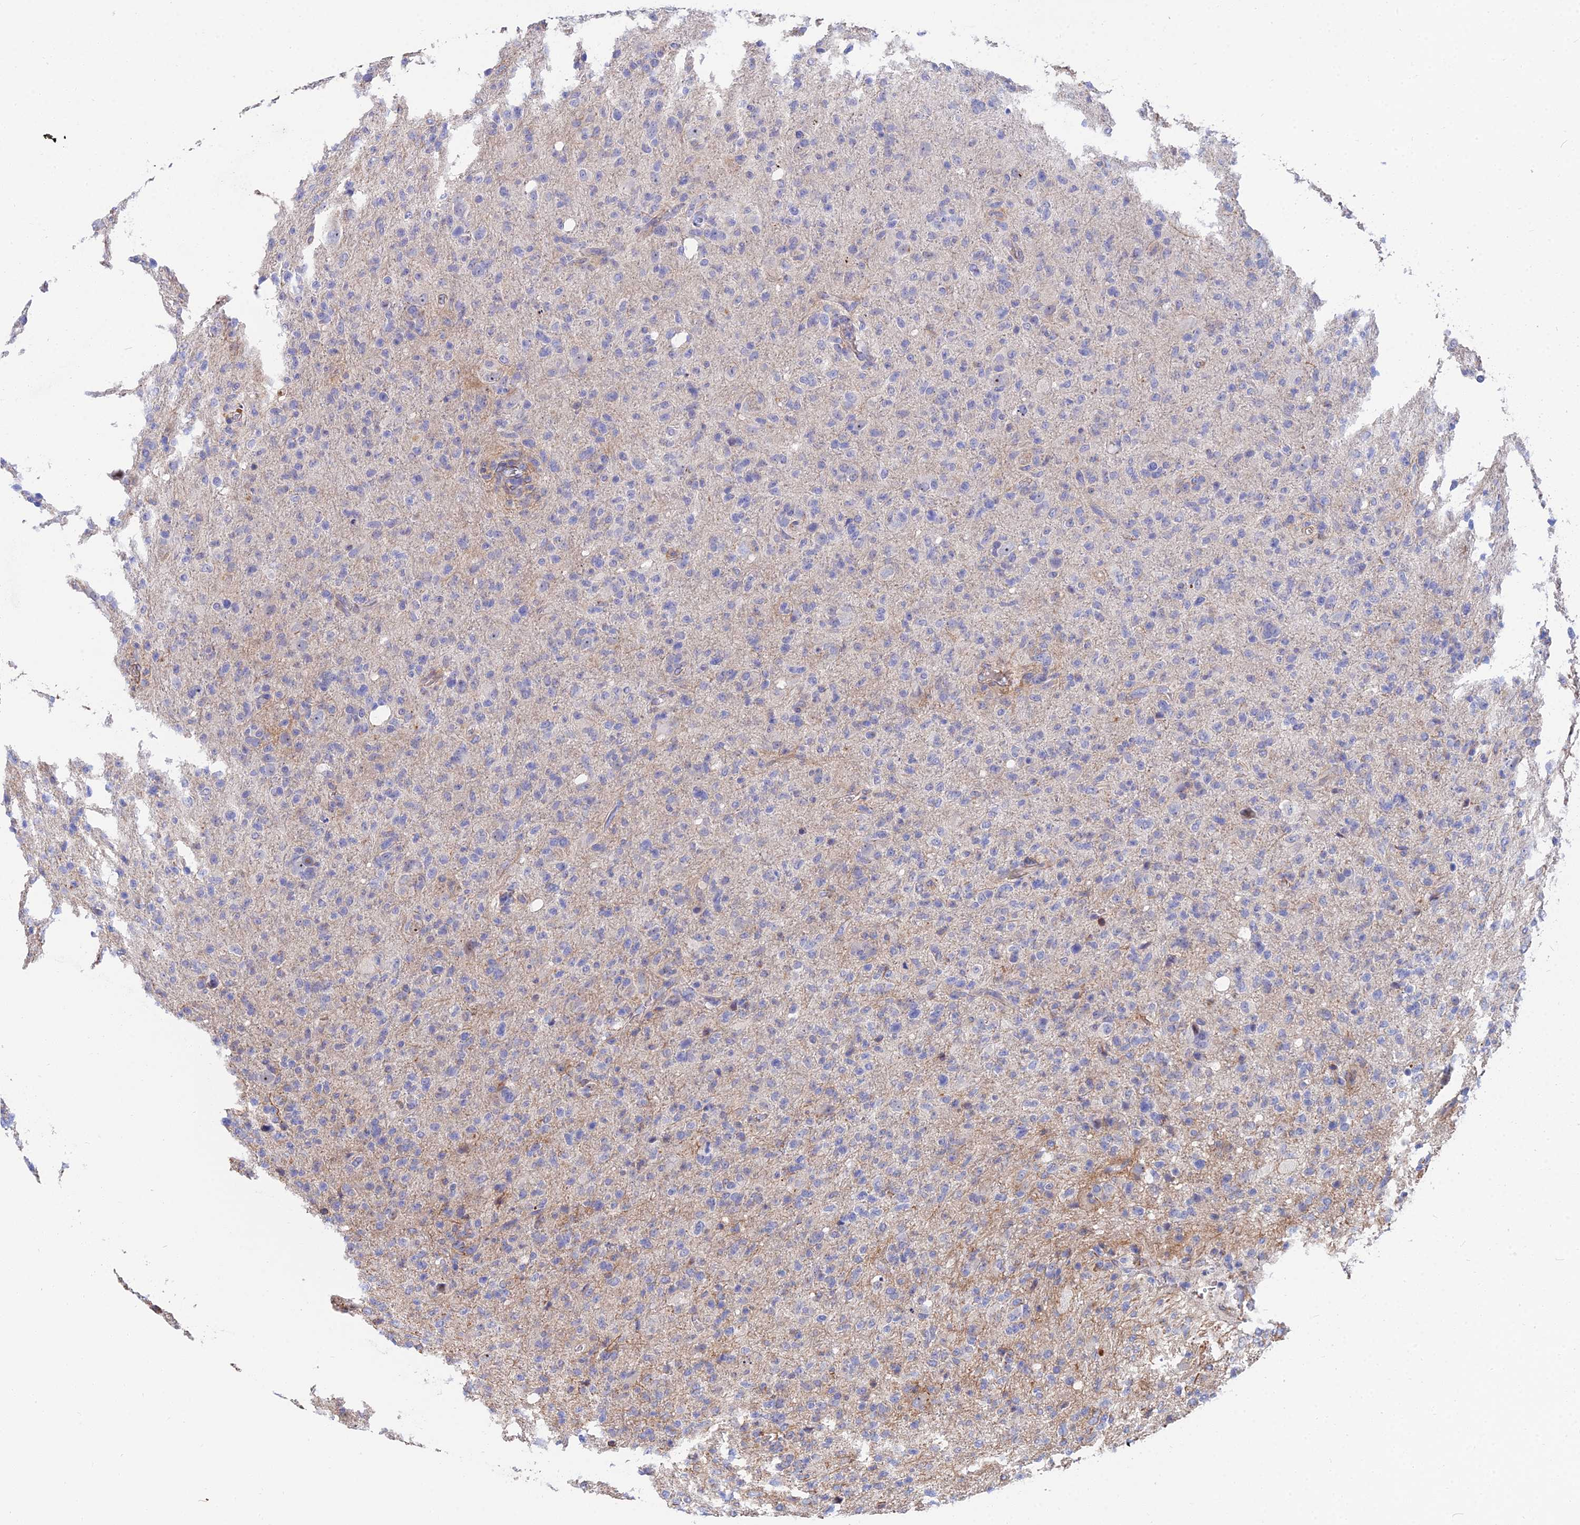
{"staining": {"intensity": "negative", "quantity": "none", "location": "none"}, "tissue": "glioma", "cell_type": "Tumor cells", "image_type": "cancer", "snomed": [{"axis": "morphology", "description": "Glioma, malignant, High grade"}, {"axis": "topography", "description": "Brain"}], "caption": "This is an immunohistochemistry micrograph of malignant glioma (high-grade). There is no expression in tumor cells.", "gene": "TRIM43B", "patient": {"sex": "female", "age": 57}}